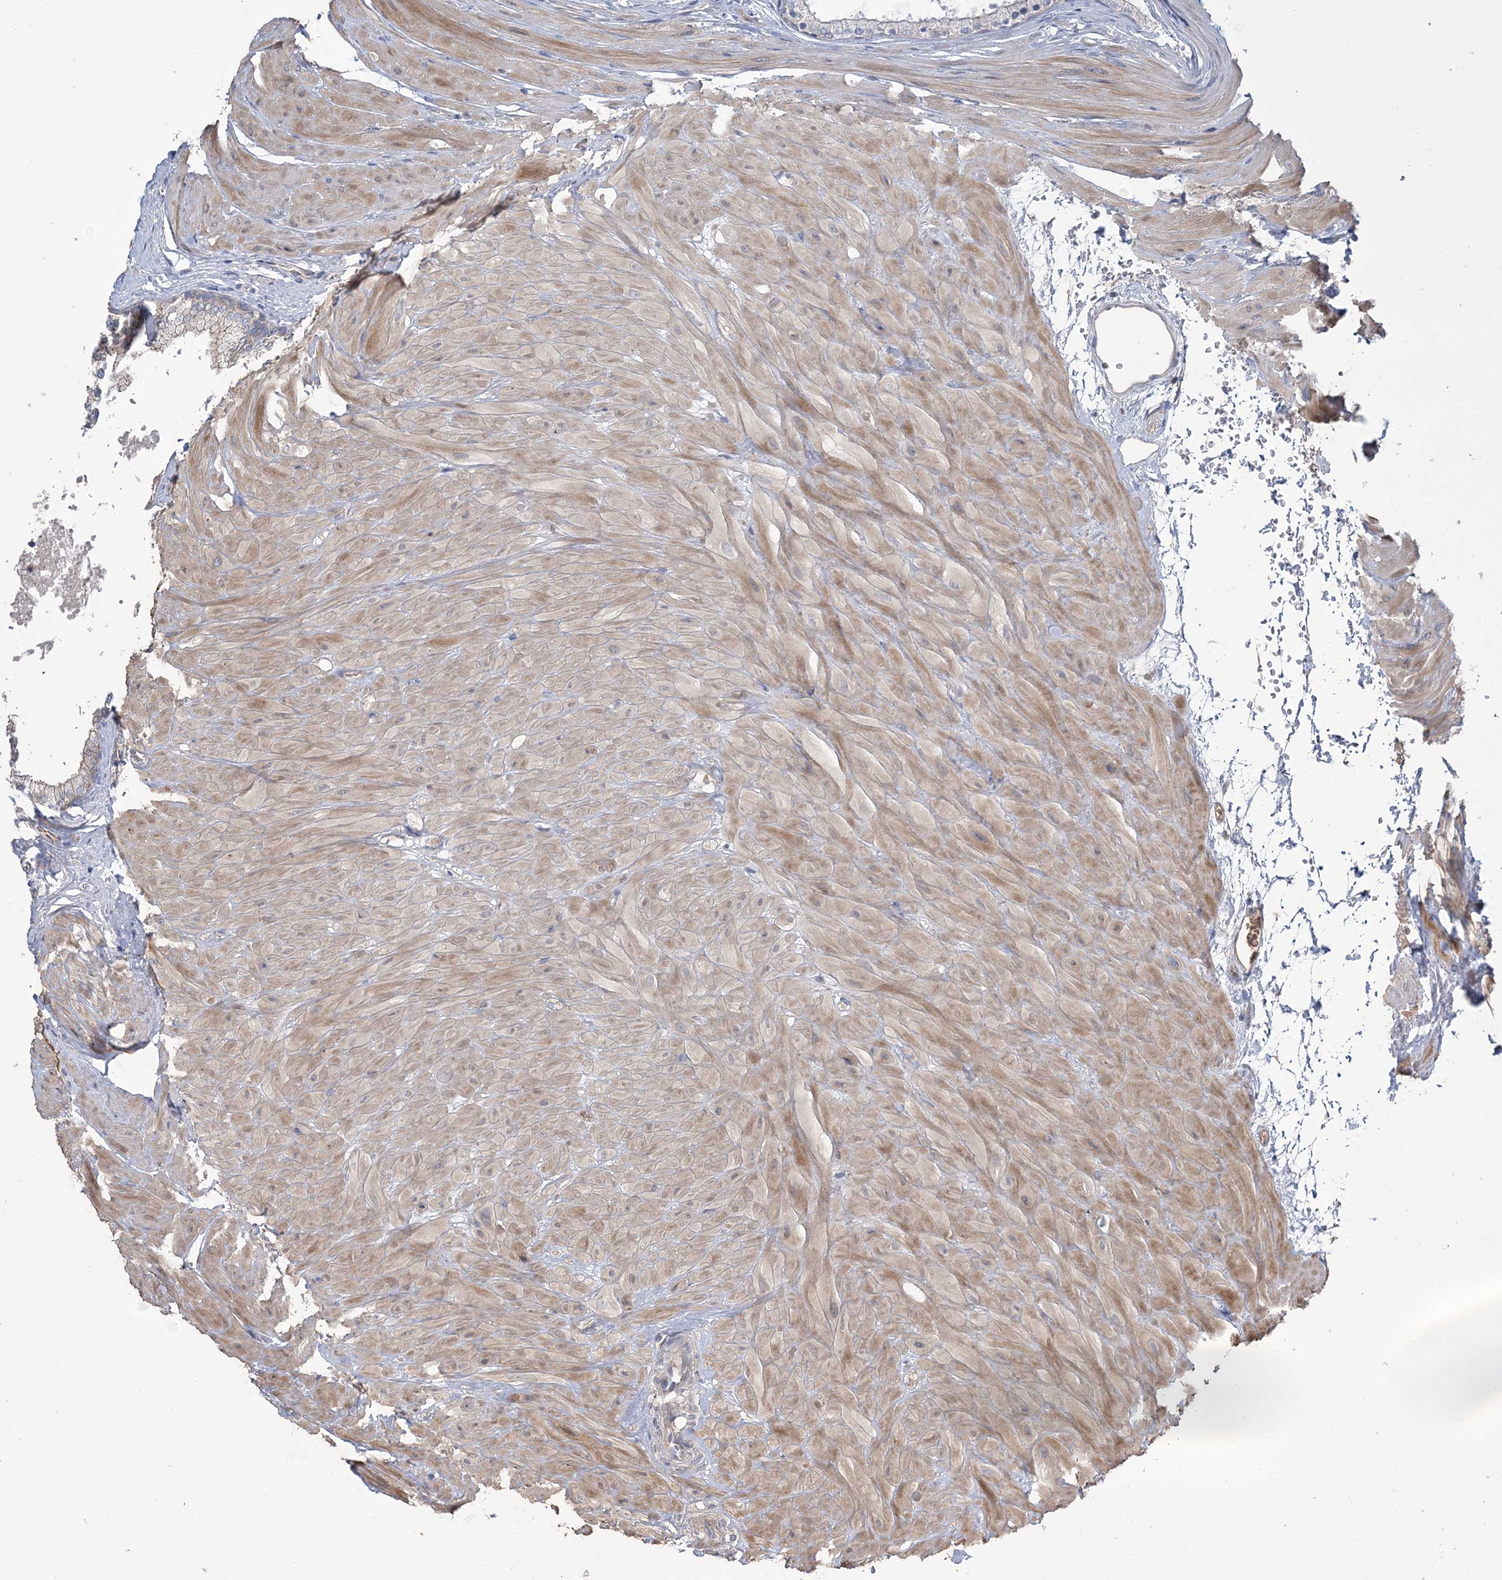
{"staining": {"intensity": "negative", "quantity": "none", "location": "none"}, "tissue": "seminal vesicle", "cell_type": "Glandular cells", "image_type": "normal", "snomed": [{"axis": "morphology", "description": "Normal tissue, NOS"}, {"axis": "topography", "description": "Prostate"}, {"axis": "topography", "description": "Seminal veicle"}], "caption": "Protein analysis of benign seminal vesicle demonstrates no significant expression in glandular cells. (IHC, brightfield microscopy, high magnification).", "gene": "WBP1L", "patient": {"sex": "male", "age": 51}}